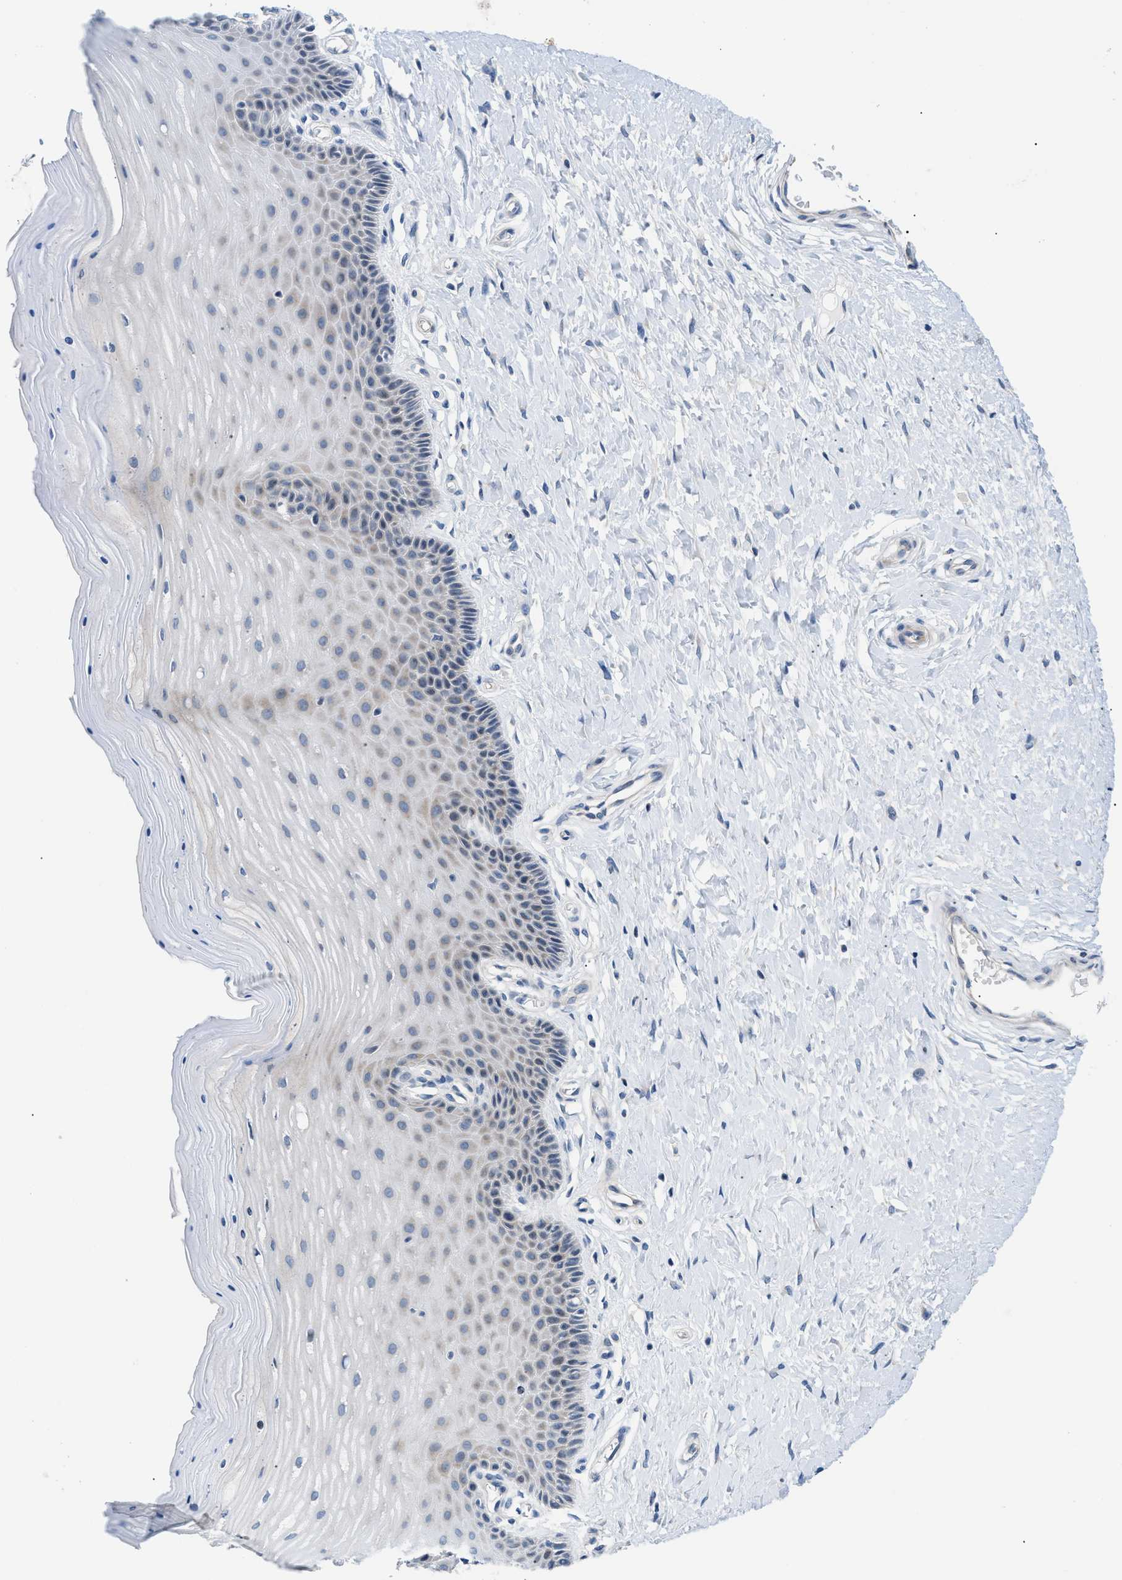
{"staining": {"intensity": "negative", "quantity": "none", "location": "none"}, "tissue": "cervix", "cell_type": "Glandular cells", "image_type": "normal", "snomed": [{"axis": "morphology", "description": "Normal tissue, NOS"}, {"axis": "topography", "description": "Cervix"}], "caption": "A high-resolution photomicrograph shows immunohistochemistry (IHC) staining of unremarkable cervix, which shows no significant positivity in glandular cells.", "gene": "FDCSP", "patient": {"sex": "female", "age": 55}}